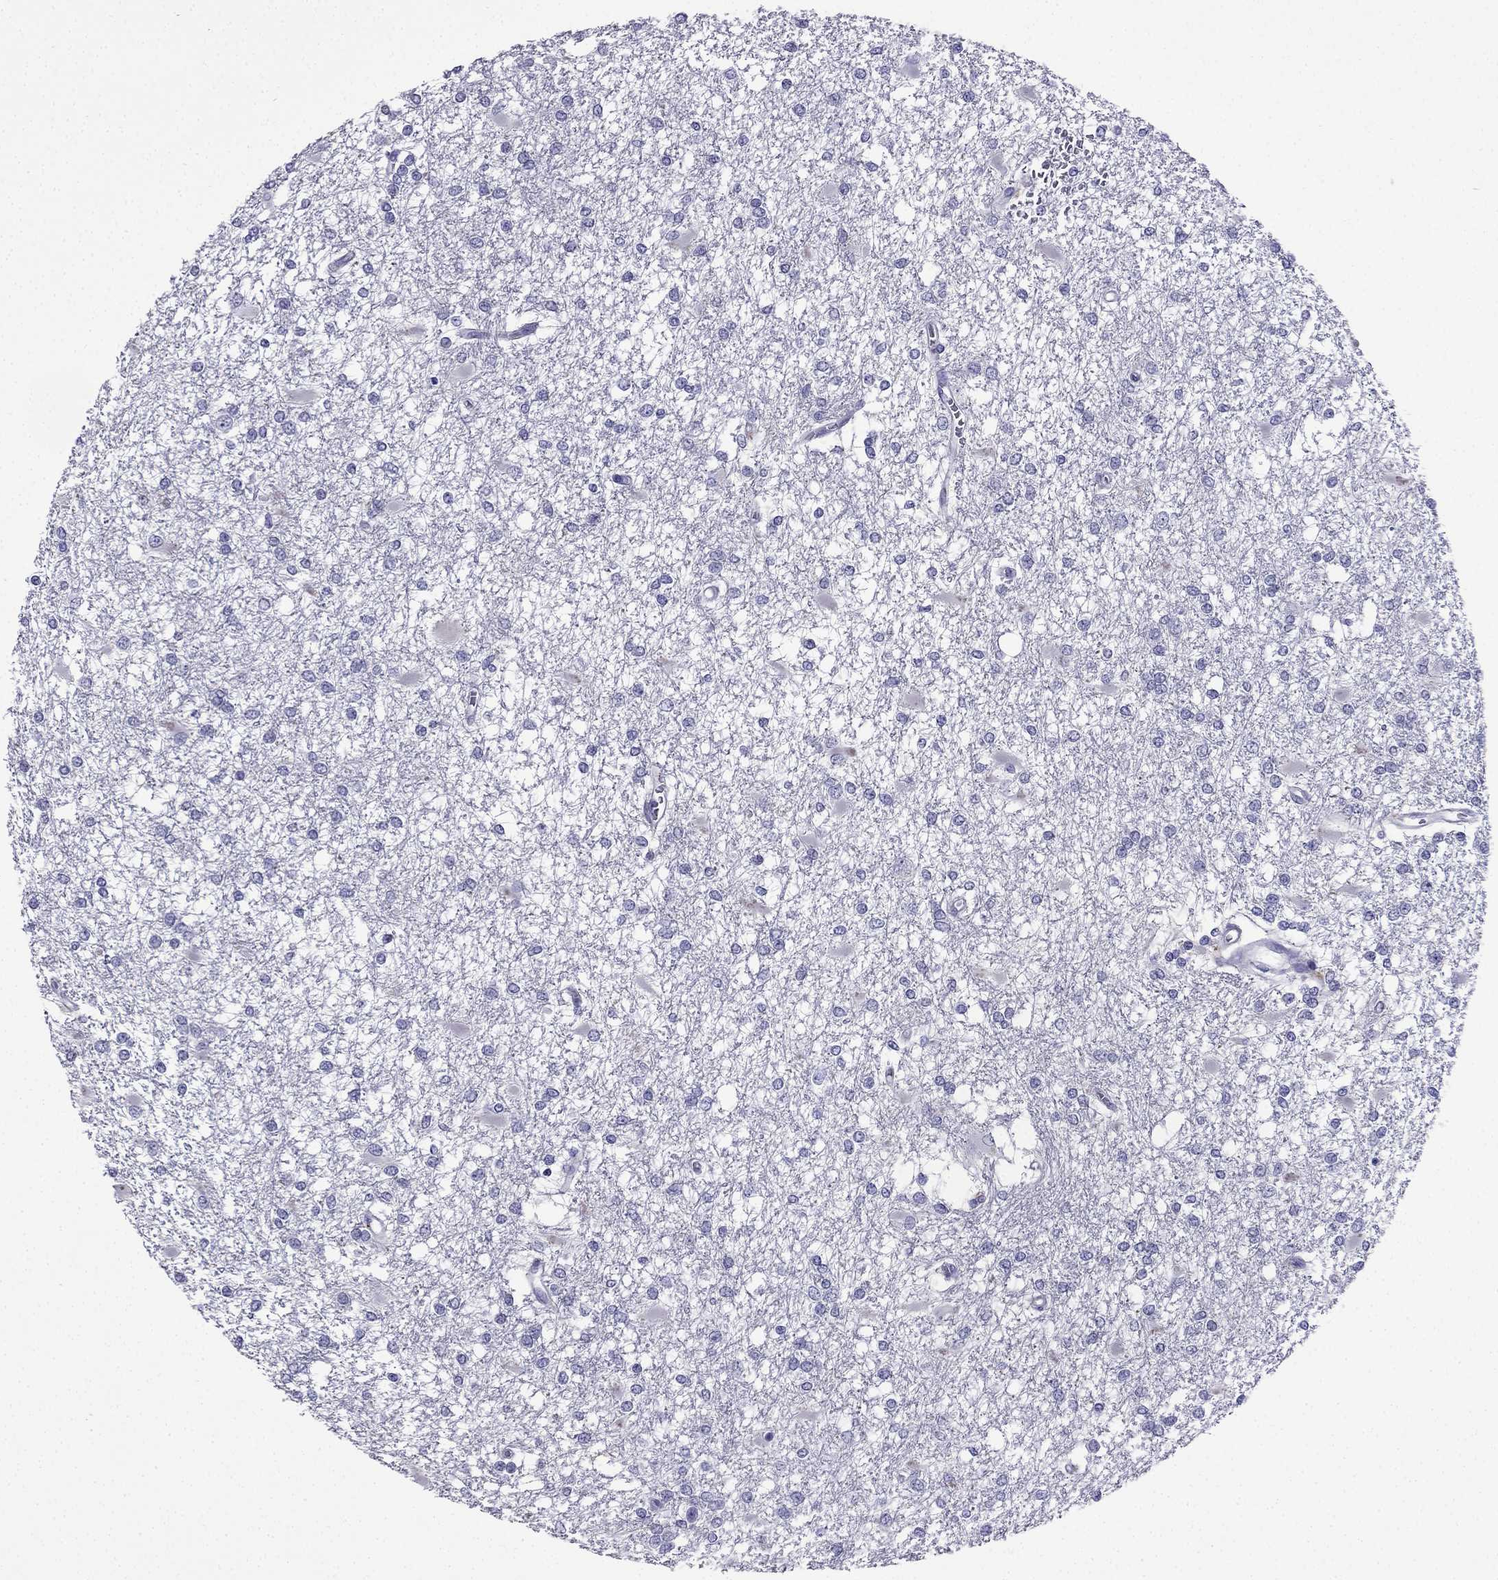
{"staining": {"intensity": "negative", "quantity": "none", "location": "none"}, "tissue": "glioma", "cell_type": "Tumor cells", "image_type": "cancer", "snomed": [{"axis": "morphology", "description": "Glioma, malignant, High grade"}, {"axis": "topography", "description": "Cerebral cortex"}], "caption": "DAB (3,3'-diaminobenzidine) immunohistochemical staining of malignant high-grade glioma reveals no significant expression in tumor cells. The staining is performed using DAB brown chromogen with nuclei counter-stained in using hematoxylin.", "gene": "TSSK4", "patient": {"sex": "male", "age": 79}}